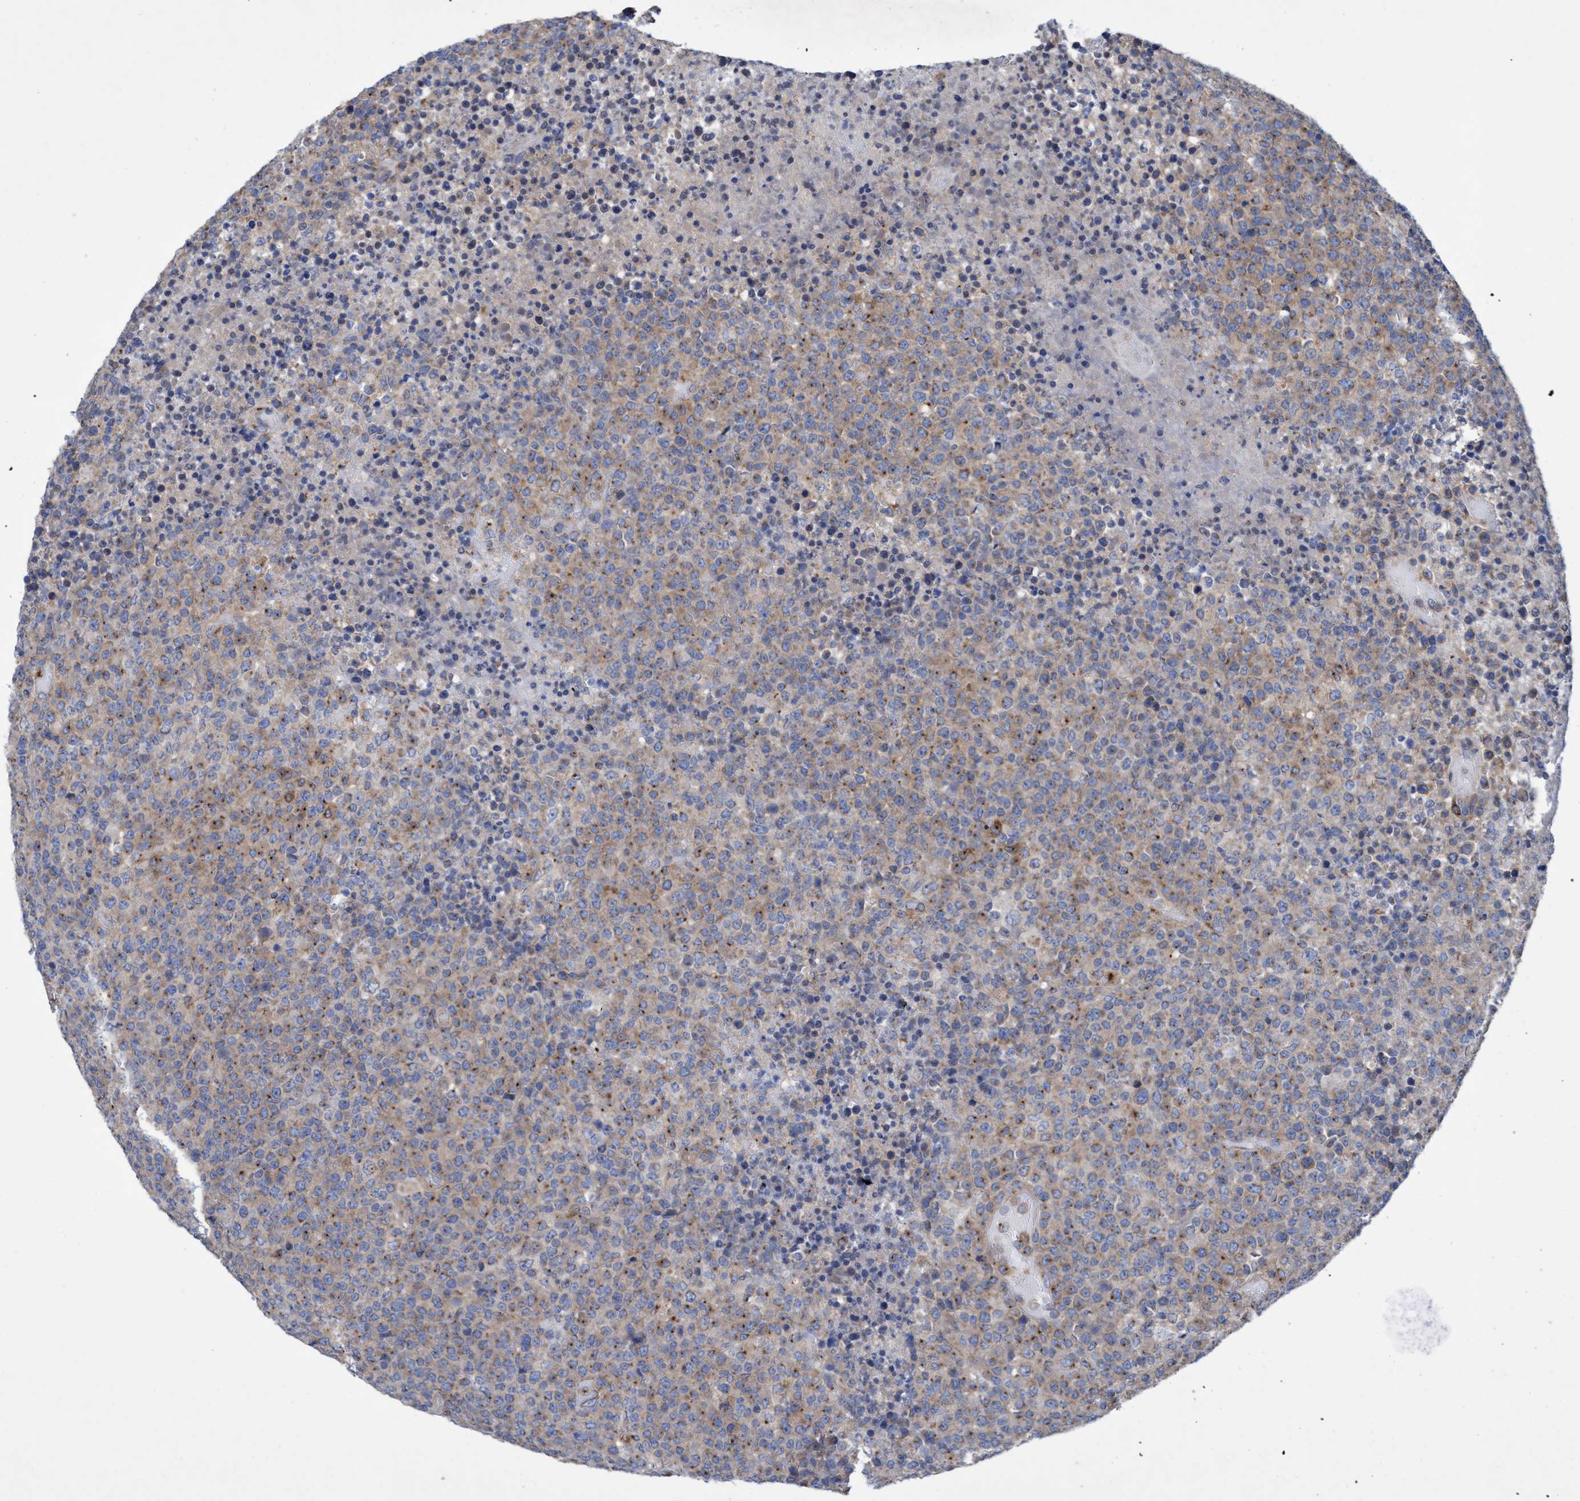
{"staining": {"intensity": "weak", "quantity": ">75%", "location": "cytoplasmic/membranous"}, "tissue": "lymphoma", "cell_type": "Tumor cells", "image_type": "cancer", "snomed": [{"axis": "morphology", "description": "Malignant lymphoma, non-Hodgkin's type, High grade"}, {"axis": "topography", "description": "Lymph node"}], "caption": "Immunohistochemistry micrograph of lymphoma stained for a protein (brown), which displays low levels of weak cytoplasmic/membranous expression in about >75% of tumor cells.", "gene": "BICD2", "patient": {"sex": "male", "age": 13}}